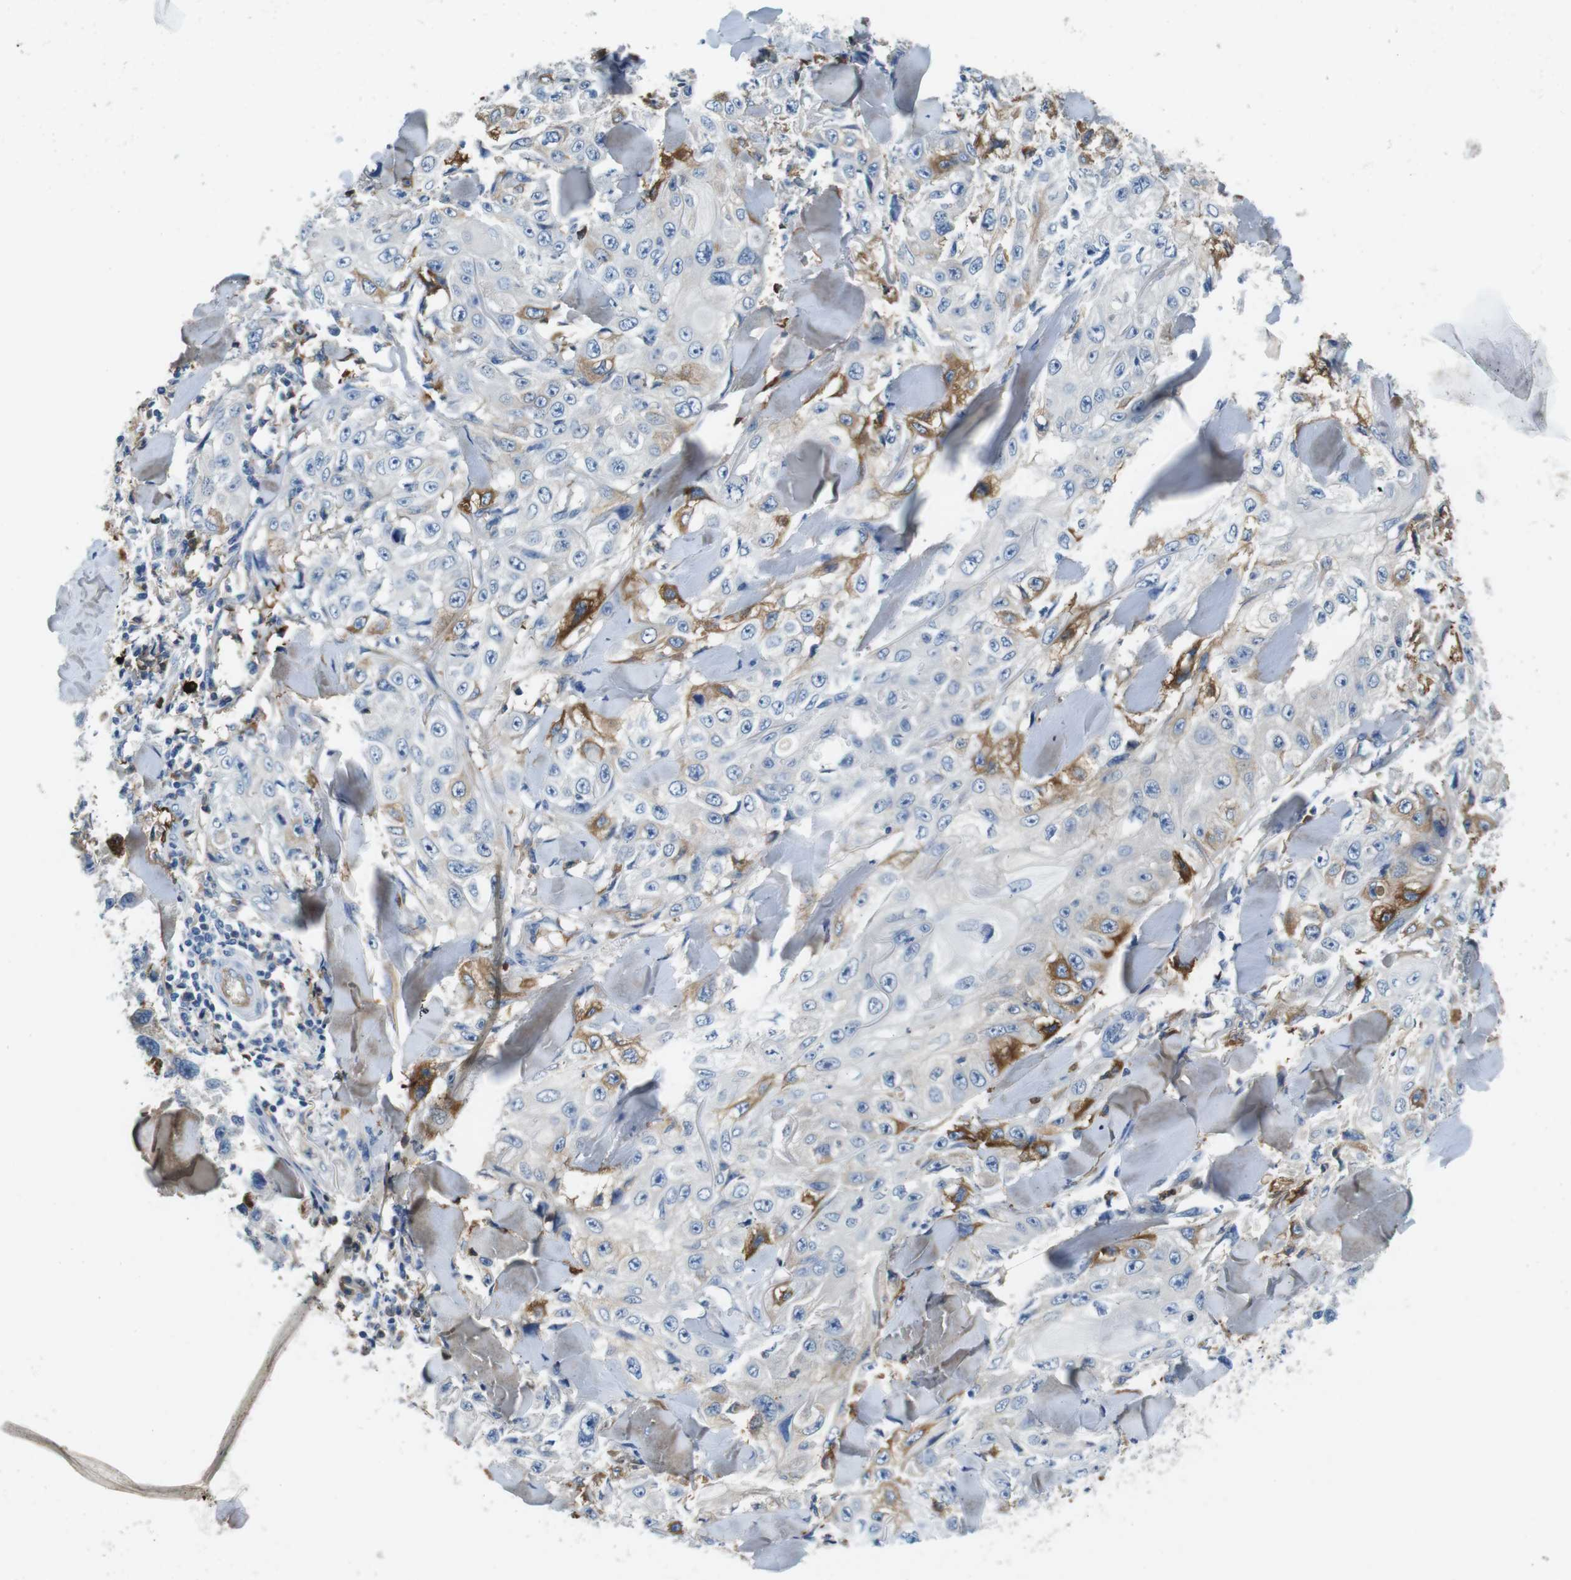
{"staining": {"intensity": "negative", "quantity": "none", "location": "none"}, "tissue": "skin cancer", "cell_type": "Tumor cells", "image_type": "cancer", "snomed": [{"axis": "morphology", "description": "Squamous cell carcinoma, NOS"}, {"axis": "topography", "description": "Skin"}], "caption": "DAB immunohistochemical staining of skin squamous cell carcinoma displays no significant expression in tumor cells. (Stains: DAB immunohistochemistry (IHC) with hematoxylin counter stain, Microscopy: brightfield microscopy at high magnification).", "gene": "IGHD", "patient": {"sex": "male", "age": 86}}